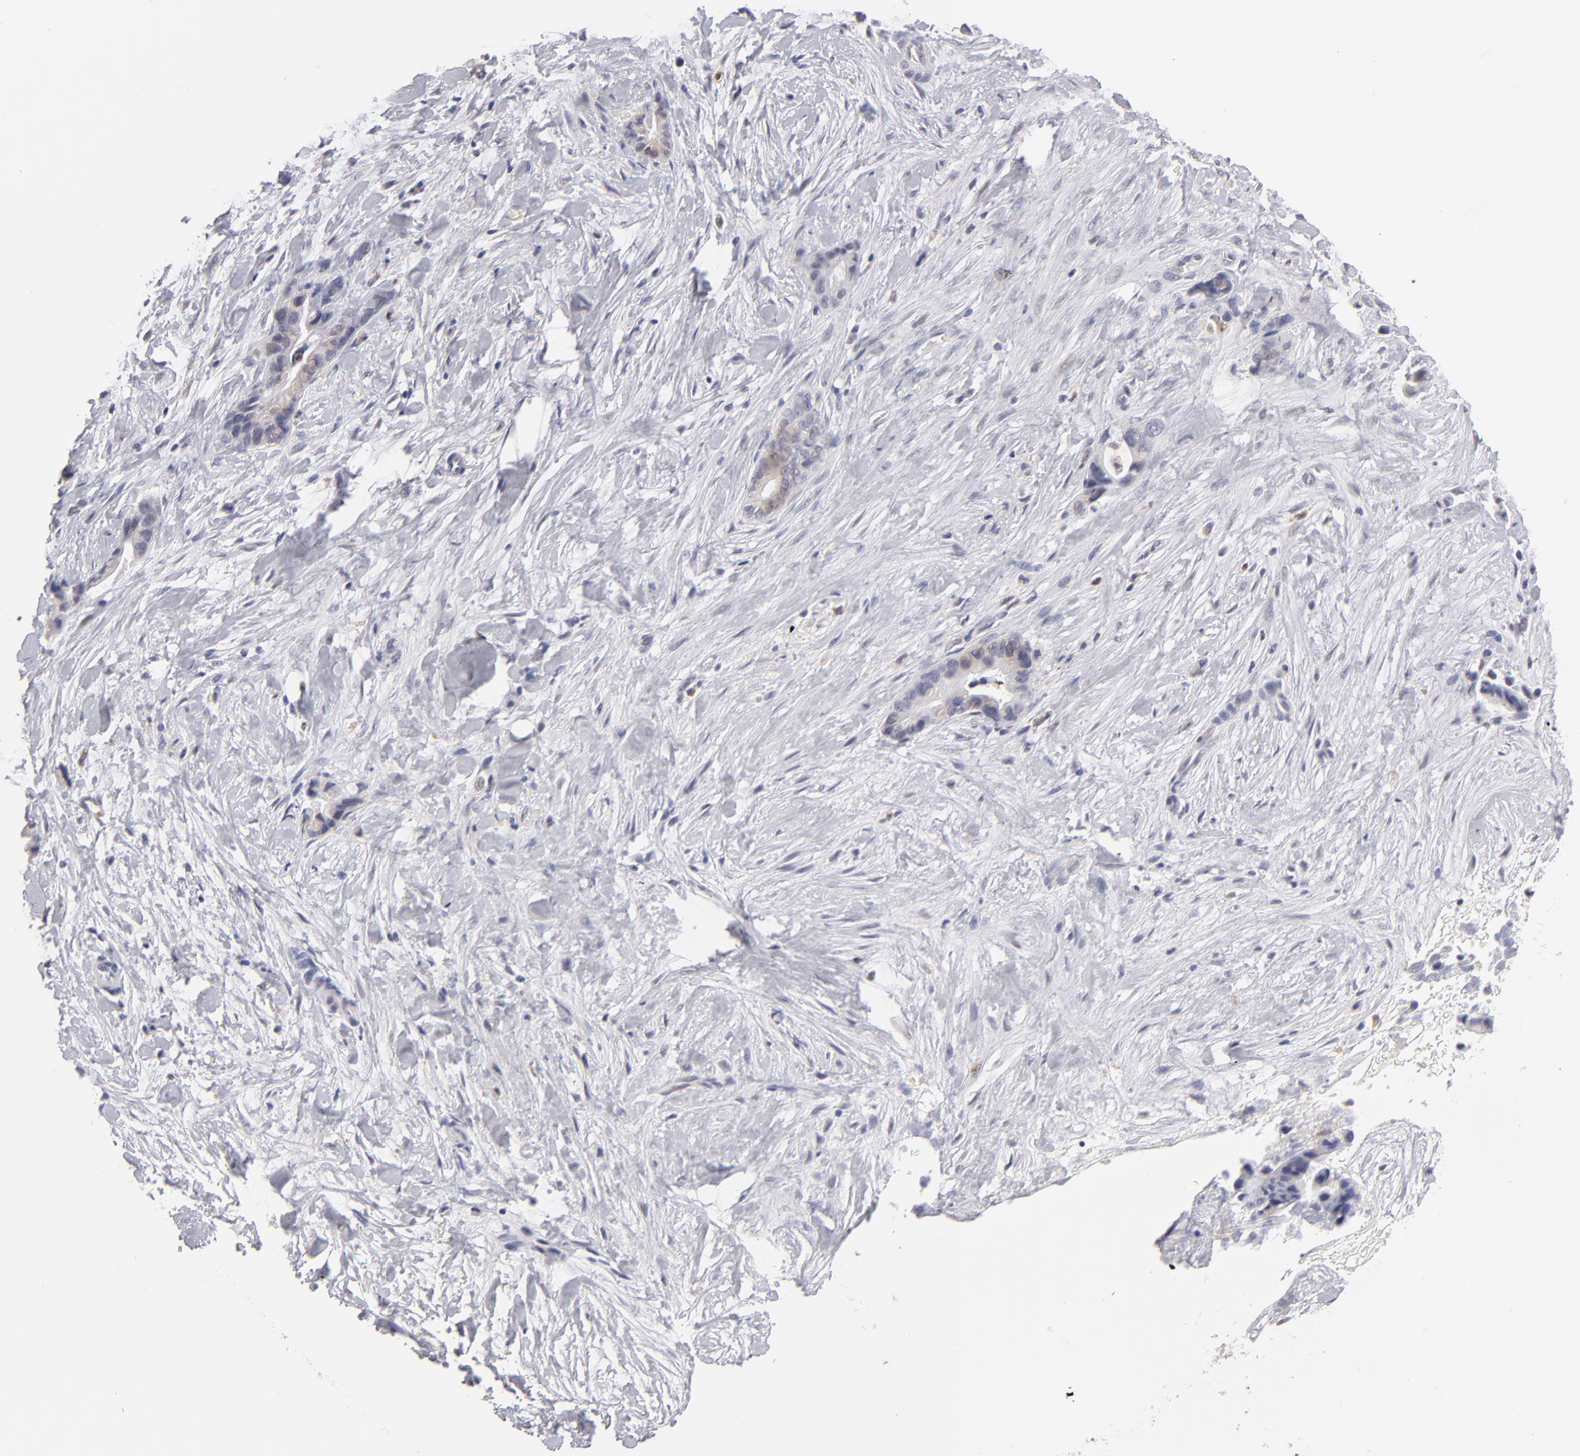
{"staining": {"intensity": "weak", "quantity": "<25%", "location": "cytoplasmic/membranous"}, "tissue": "liver cancer", "cell_type": "Tumor cells", "image_type": "cancer", "snomed": [{"axis": "morphology", "description": "Cholangiocarcinoma"}, {"axis": "topography", "description": "Liver"}], "caption": "Tumor cells show no significant staining in liver cholangiocarcinoma.", "gene": "MGAM", "patient": {"sex": "female", "age": 55}}